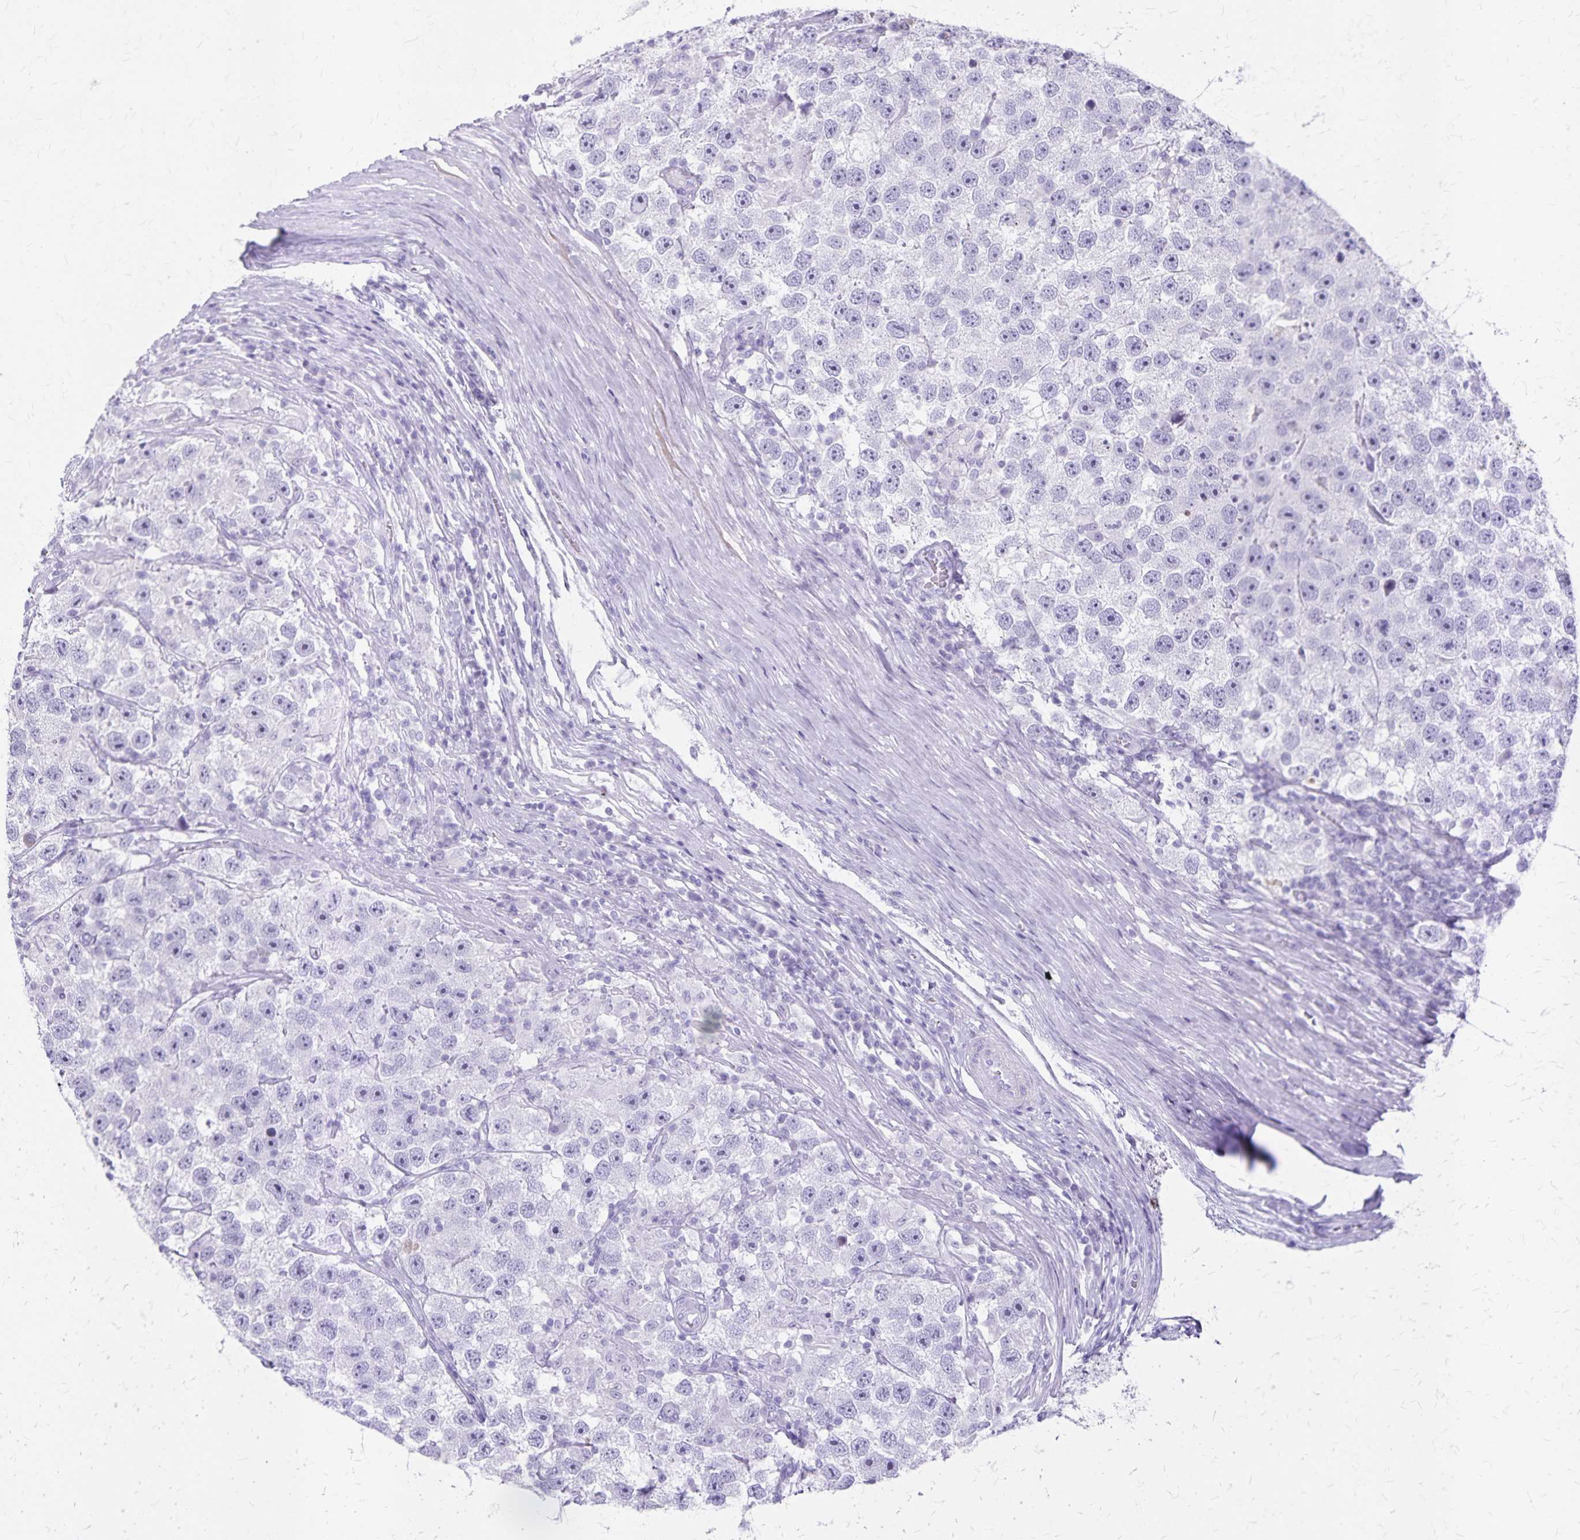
{"staining": {"intensity": "negative", "quantity": "none", "location": "none"}, "tissue": "testis cancer", "cell_type": "Tumor cells", "image_type": "cancer", "snomed": [{"axis": "morphology", "description": "Seminoma, NOS"}, {"axis": "topography", "description": "Testis"}], "caption": "Protein analysis of testis seminoma exhibits no significant positivity in tumor cells.", "gene": "GPBAR1", "patient": {"sex": "male", "age": 26}}